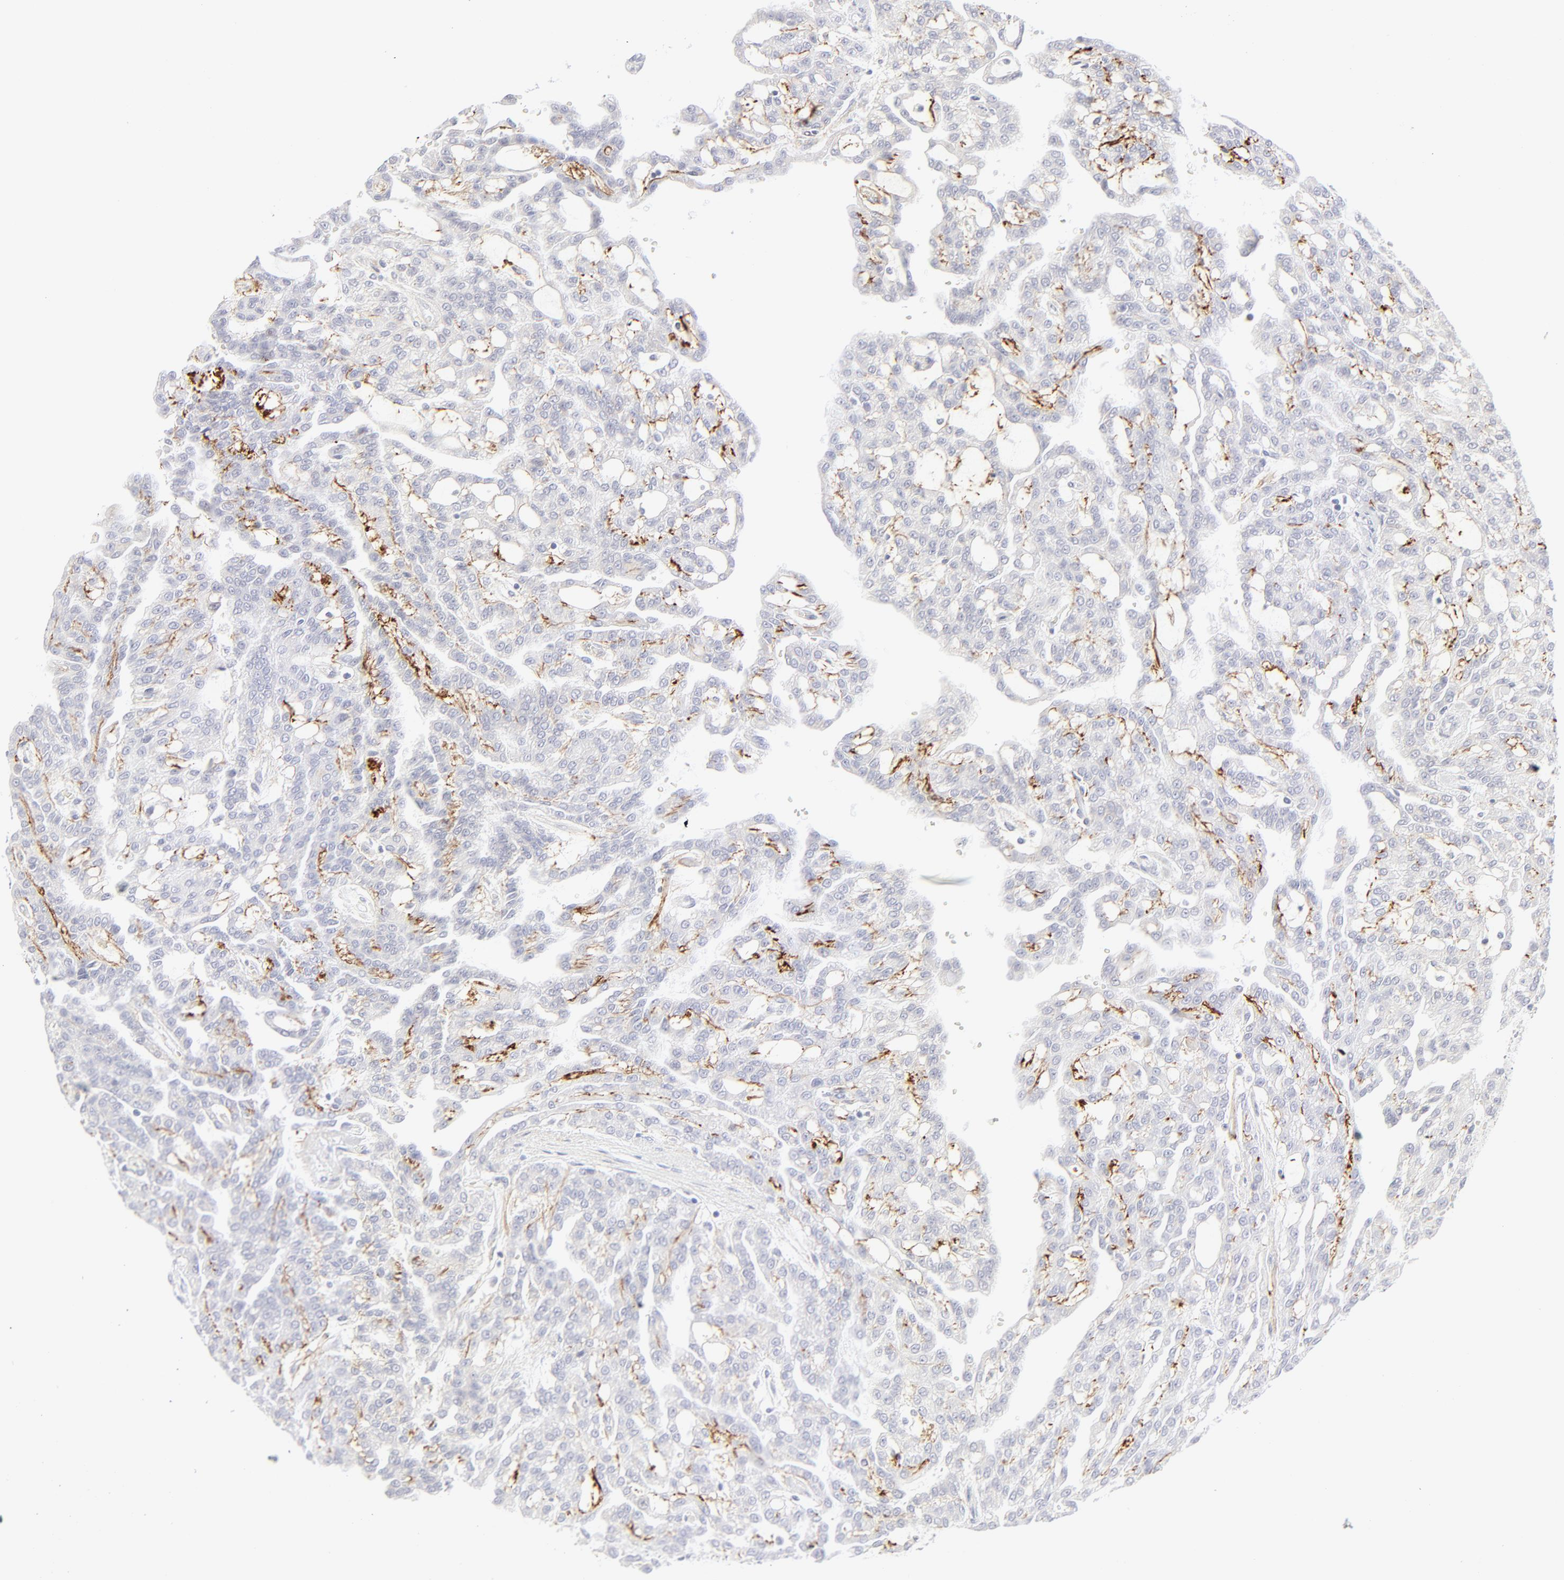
{"staining": {"intensity": "negative", "quantity": "none", "location": "none"}, "tissue": "renal cancer", "cell_type": "Tumor cells", "image_type": "cancer", "snomed": [{"axis": "morphology", "description": "Adenocarcinoma, NOS"}, {"axis": "topography", "description": "Kidney"}], "caption": "An IHC image of renal cancer (adenocarcinoma) is shown. There is no staining in tumor cells of renal cancer (adenocarcinoma).", "gene": "NPNT", "patient": {"sex": "male", "age": 63}}